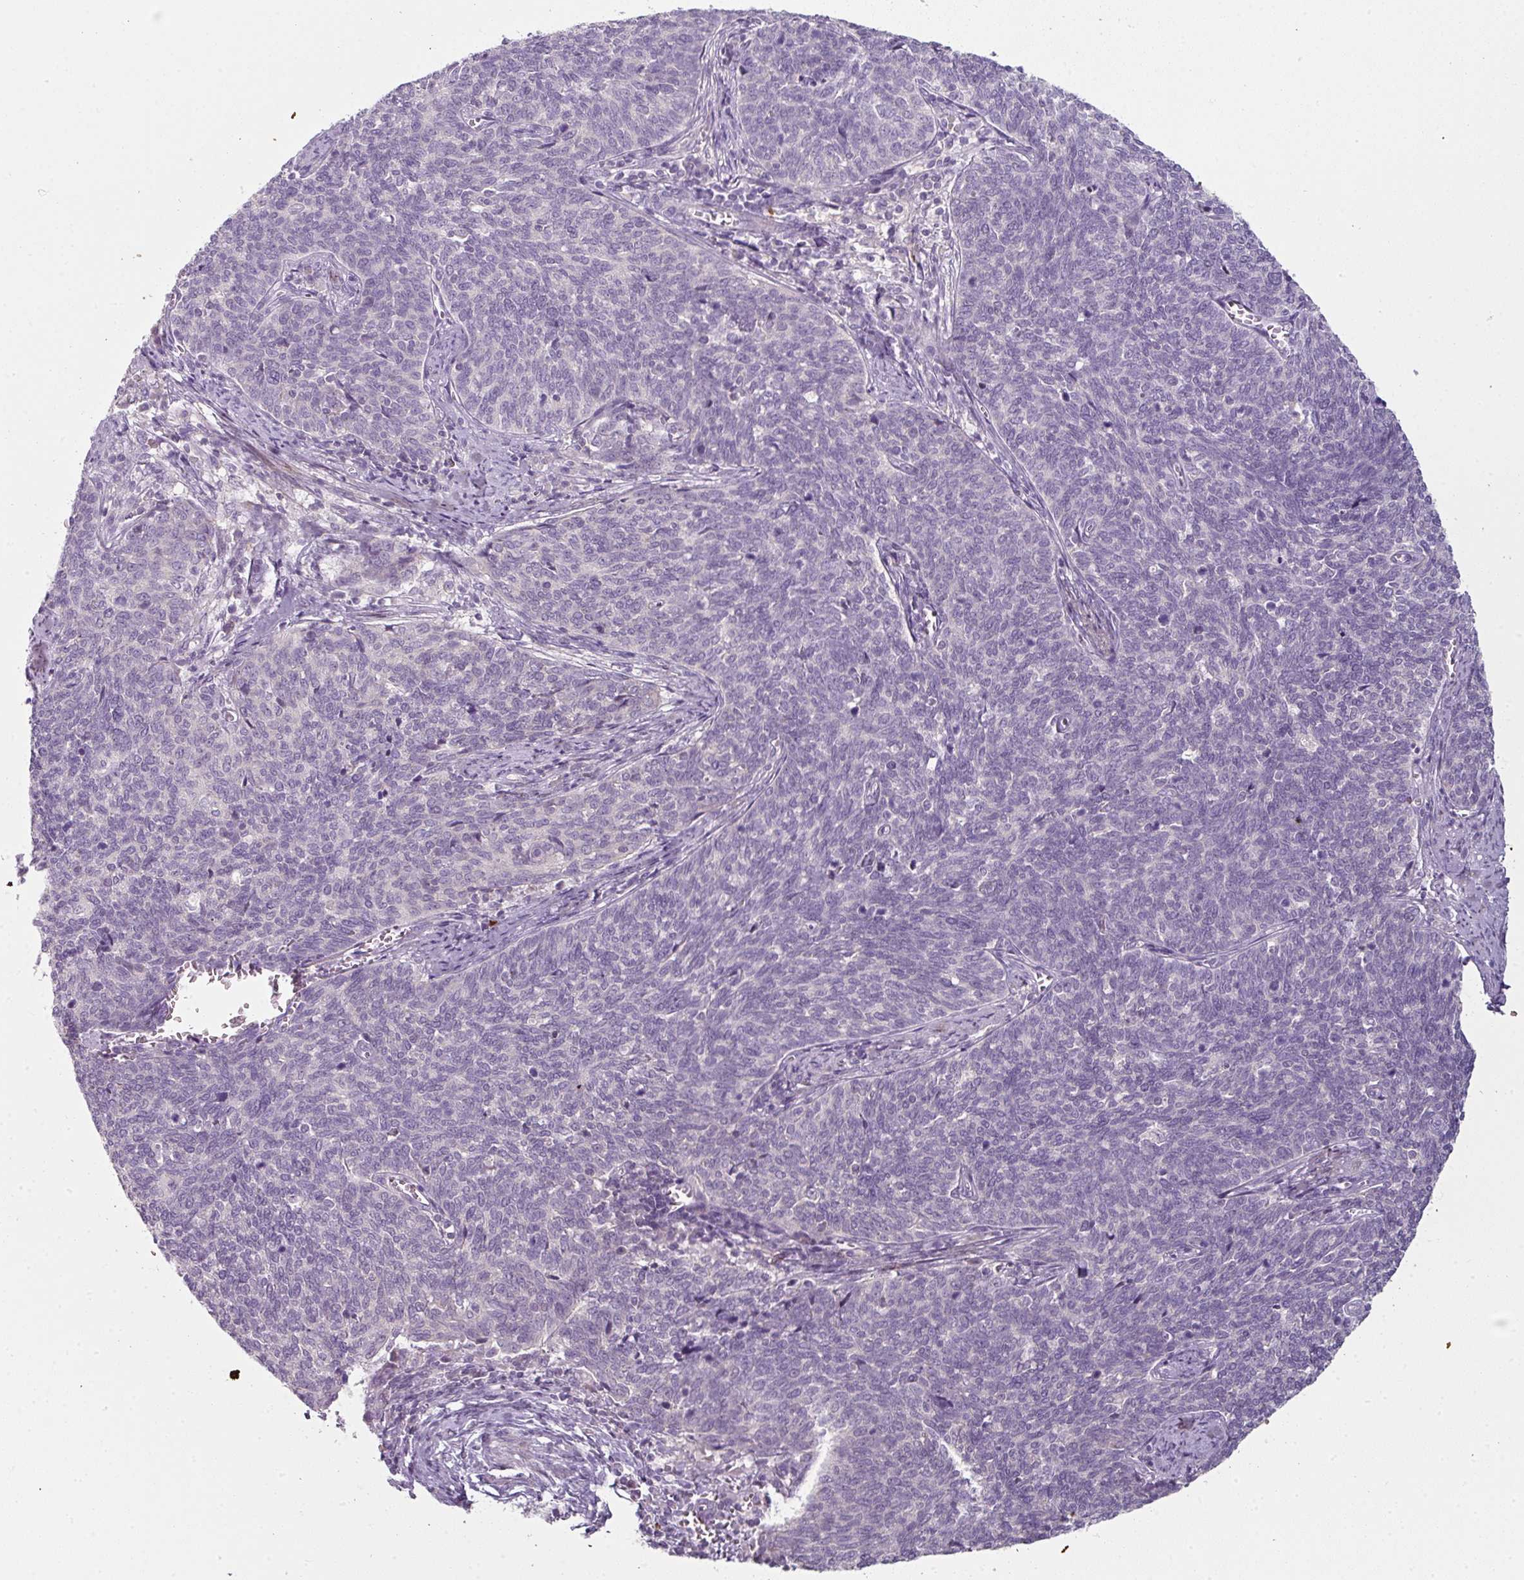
{"staining": {"intensity": "negative", "quantity": "none", "location": "none"}, "tissue": "cervical cancer", "cell_type": "Tumor cells", "image_type": "cancer", "snomed": [{"axis": "morphology", "description": "Squamous cell carcinoma, NOS"}, {"axis": "topography", "description": "Cervix"}], "caption": "The immunohistochemistry (IHC) histopathology image has no significant expression in tumor cells of squamous cell carcinoma (cervical) tissue. The staining was performed using DAB (3,3'-diaminobenzidine) to visualize the protein expression in brown, while the nuclei were stained in blue with hematoxylin (Magnification: 20x).", "gene": "FHAD1", "patient": {"sex": "female", "age": 39}}